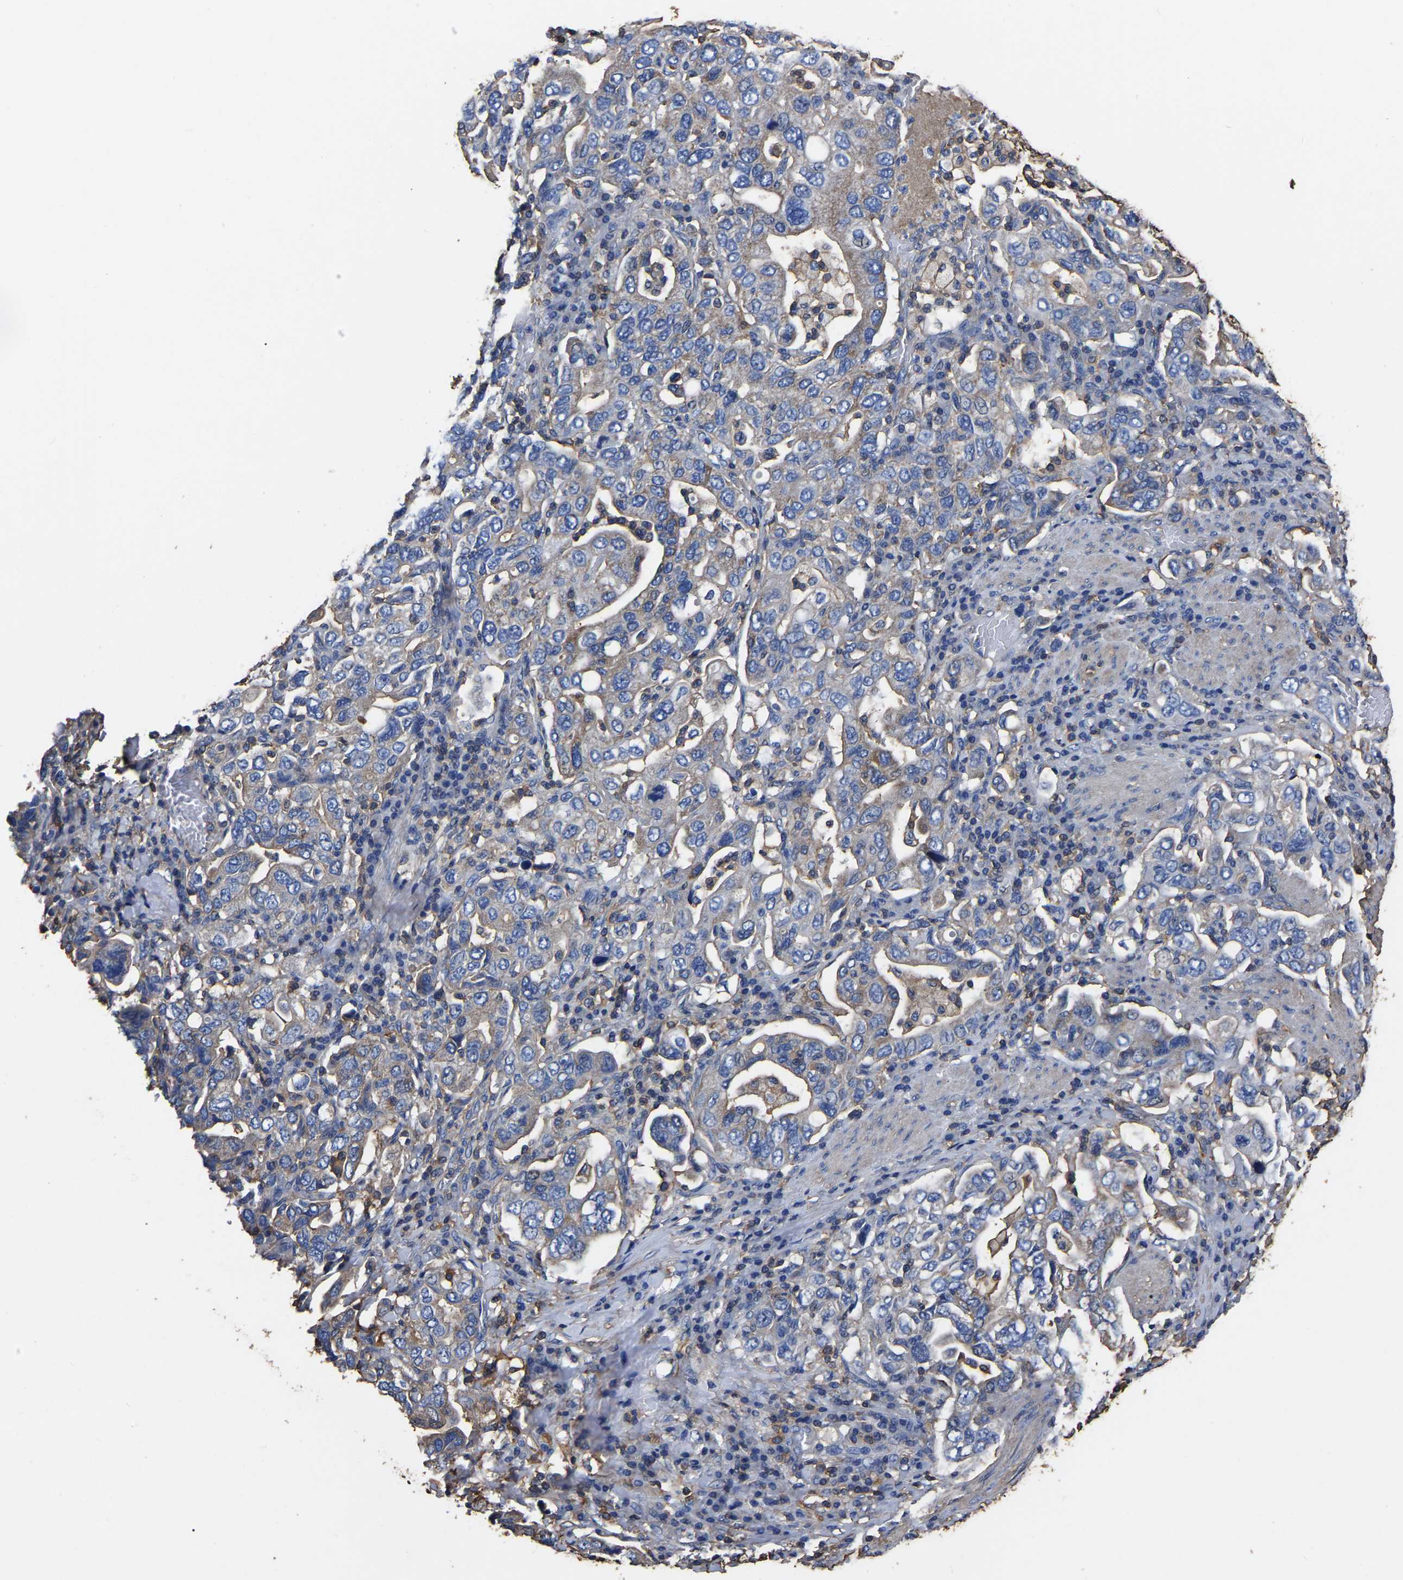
{"staining": {"intensity": "weak", "quantity": "<25%", "location": "cytoplasmic/membranous"}, "tissue": "stomach cancer", "cell_type": "Tumor cells", "image_type": "cancer", "snomed": [{"axis": "morphology", "description": "Adenocarcinoma, NOS"}, {"axis": "topography", "description": "Stomach, upper"}], "caption": "Protein analysis of stomach cancer reveals no significant staining in tumor cells.", "gene": "ARMT1", "patient": {"sex": "male", "age": 62}}